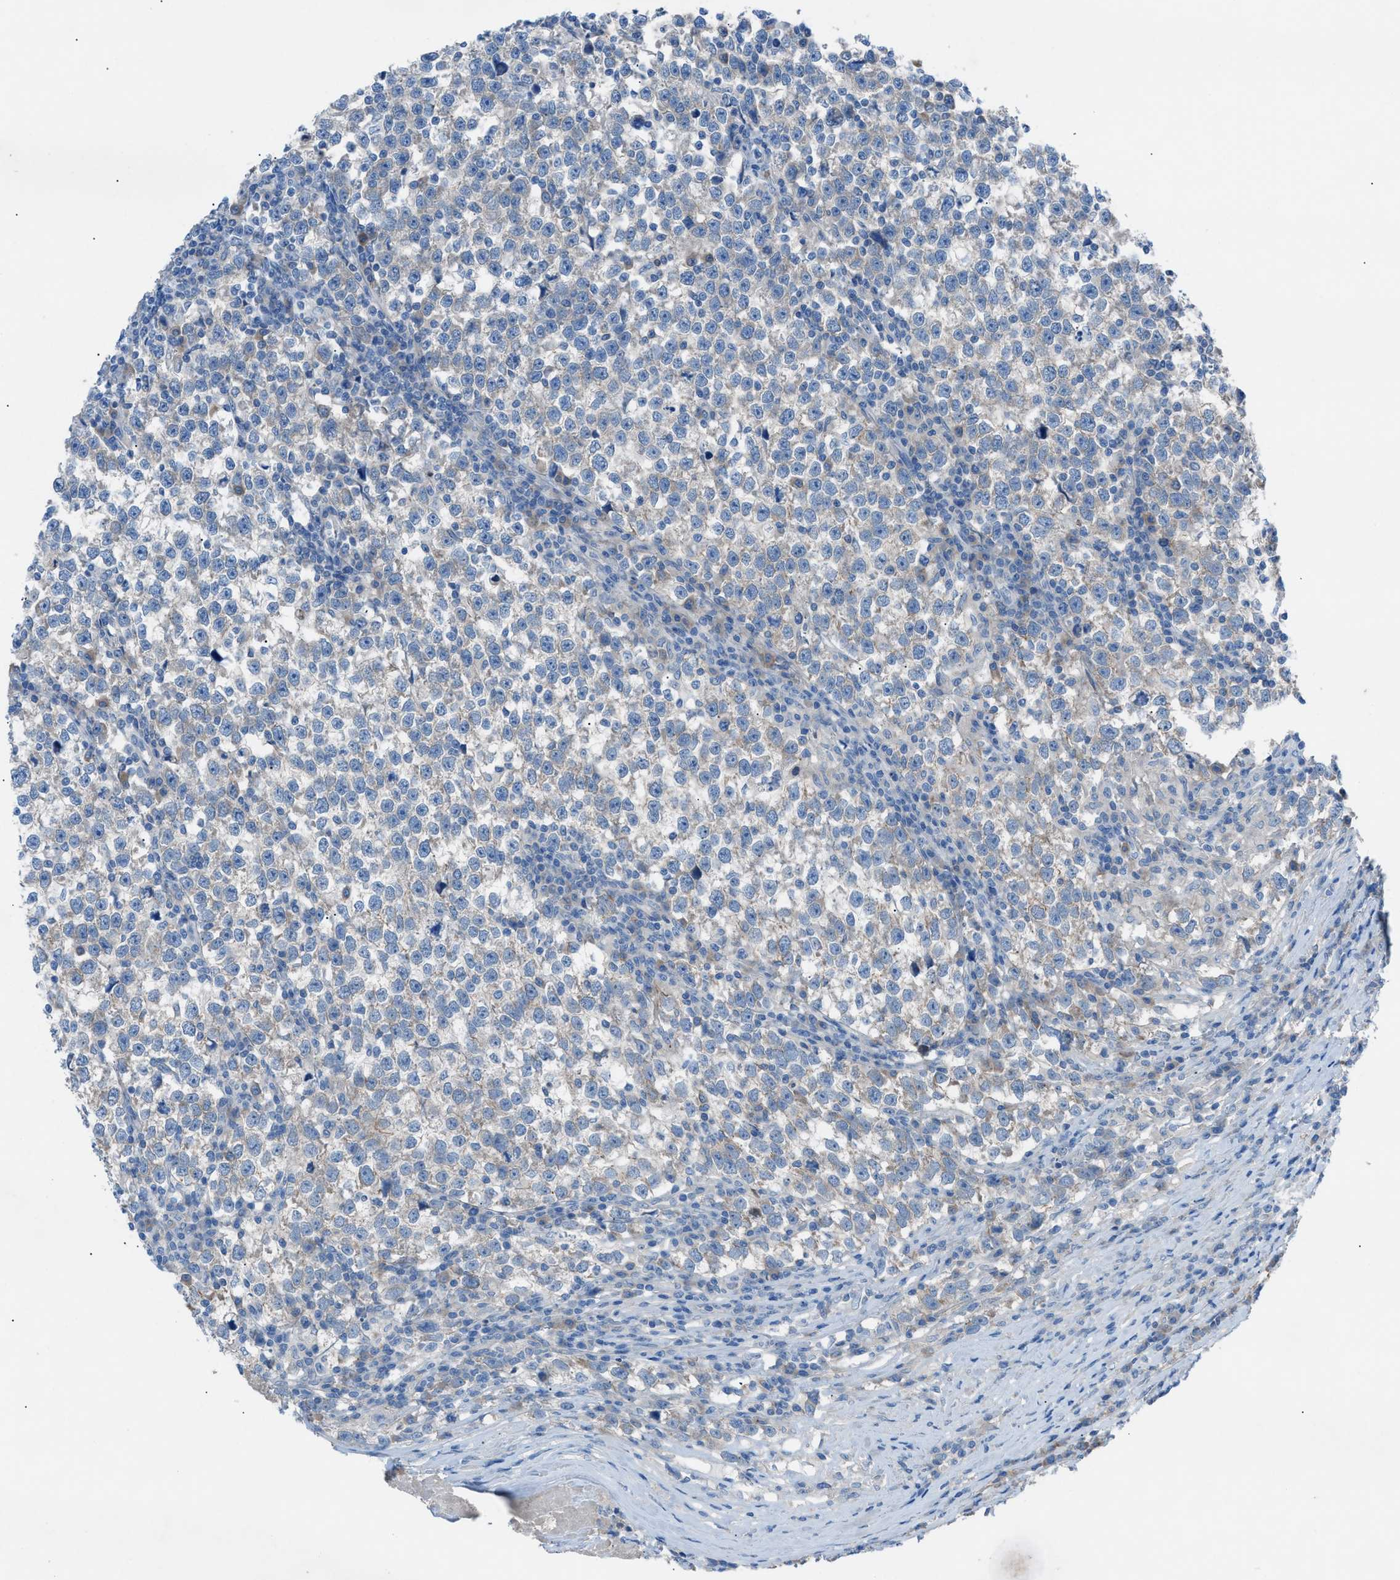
{"staining": {"intensity": "weak", "quantity": "25%-75%", "location": "cytoplasmic/membranous"}, "tissue": "testis cancer", "cell_type": "Tumor cells", "image_type": "cancer", "snomed": [{"axis": "morphology", "description": "Normal tissue, NOS"}, {"axis": "morphology", "description": "Seminoma, NOS"}, {"axis": "topography", "description": "Testis"}], "caption": "Tumor cells reveal low levels of weak cytoplasmic/membranous positivity in approximately 25%-75% of cells in testis cancer.", "gene": "C5AR2", "patient": {"sex": "male", "age": 43}}